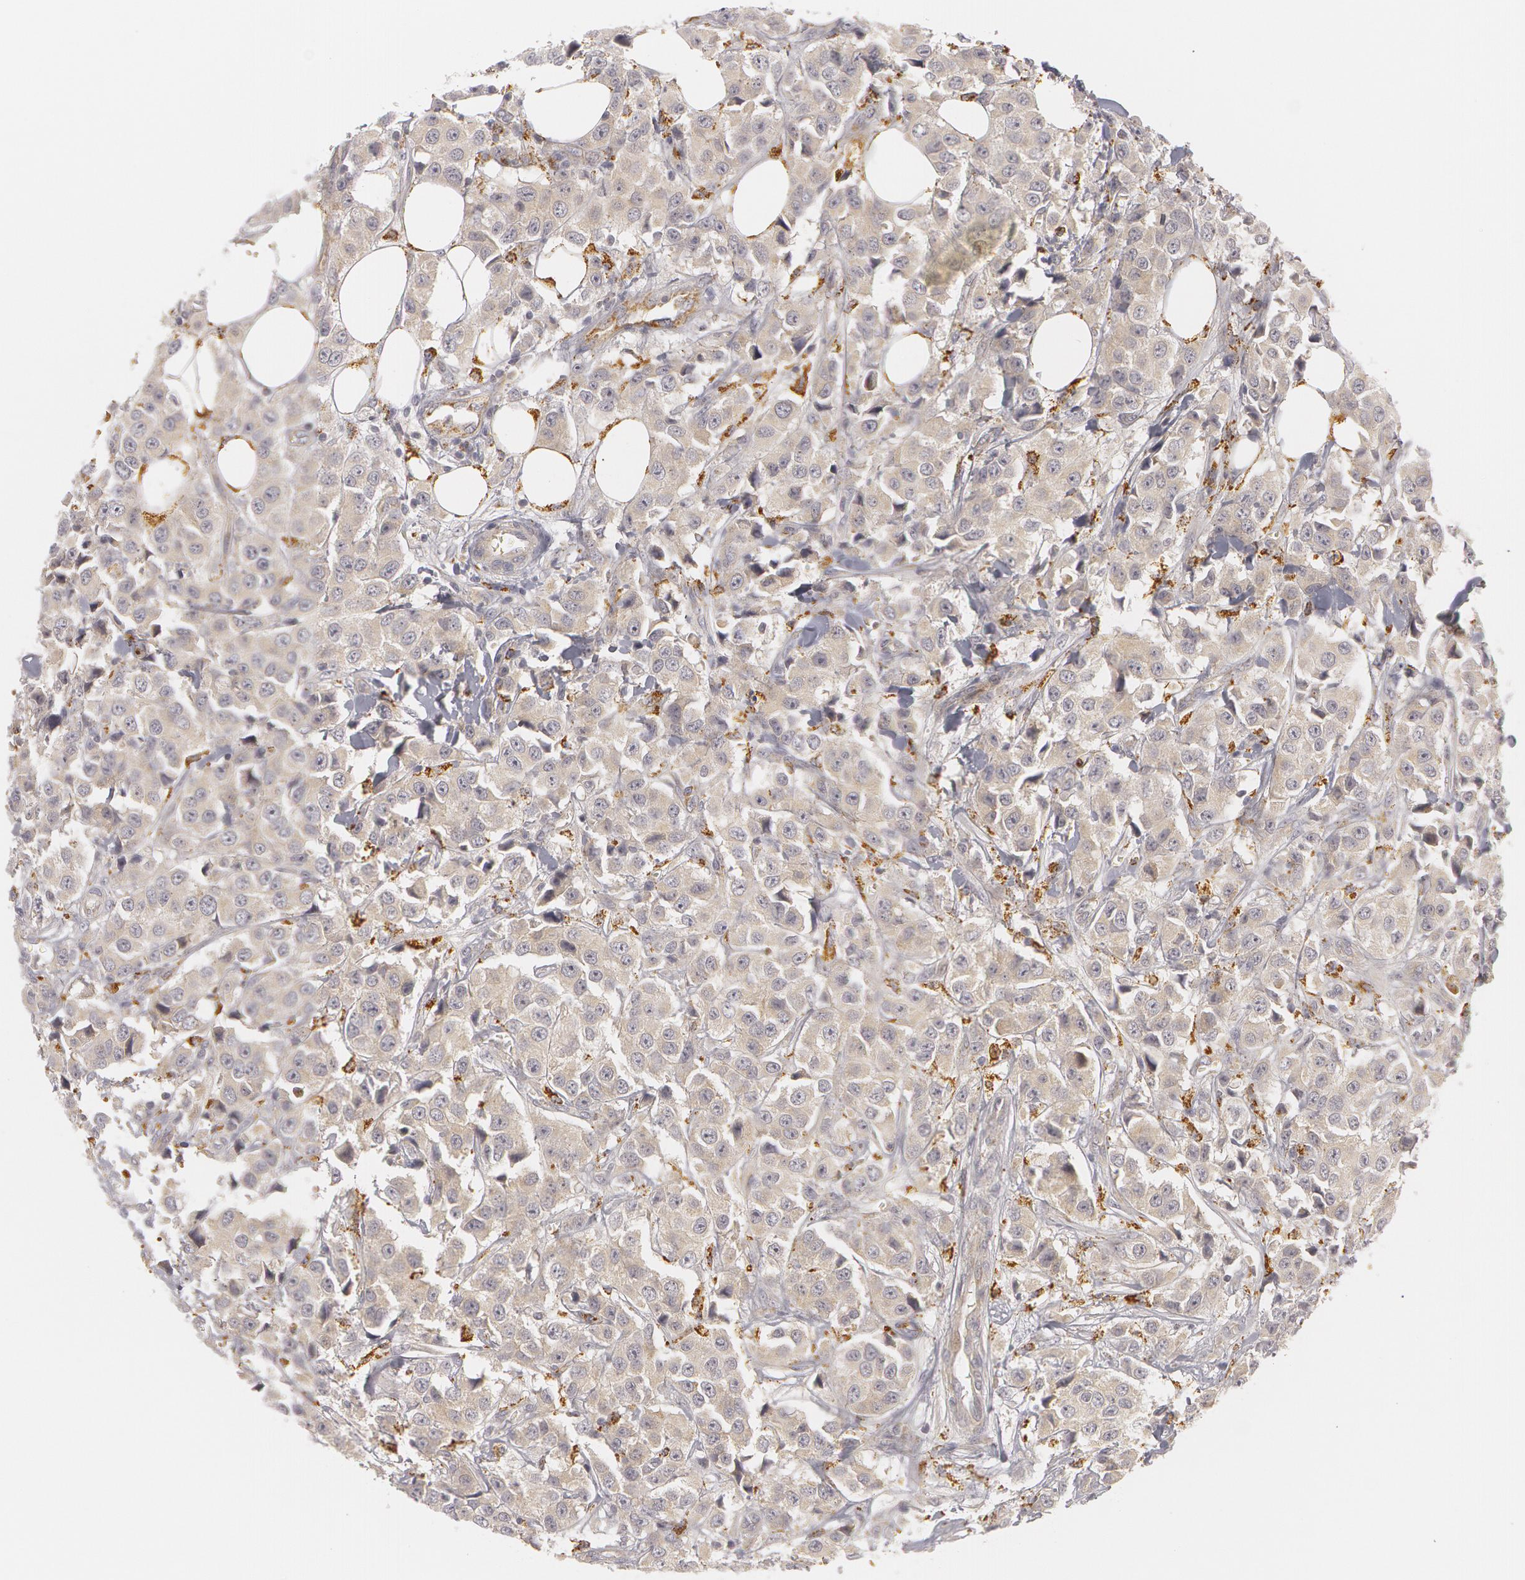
{"staining": {"intensity": "weak", "quantity": ">75%", "location": "cytoplasmic/membranous"}, "tissue": "breast cancer", "cell_type": "Tumor cells", "image_type": "cancer", "snomed": [{"axis": "morphology", "description": "Duct carcinoma"}, {"axis": "topography", "description": "Breast"}], "caption": "This micrograph demonstrates breast cancer (invasive ductal carcinoma) stained with immunohistochemistry to label a protein in brown. The cytoplasmic/membranous of tumor cells show weak positivity for the protein. Nuclei are counter-stained blue.", "gene": "C7", "patient": {"sex": "female", "age": 58}}